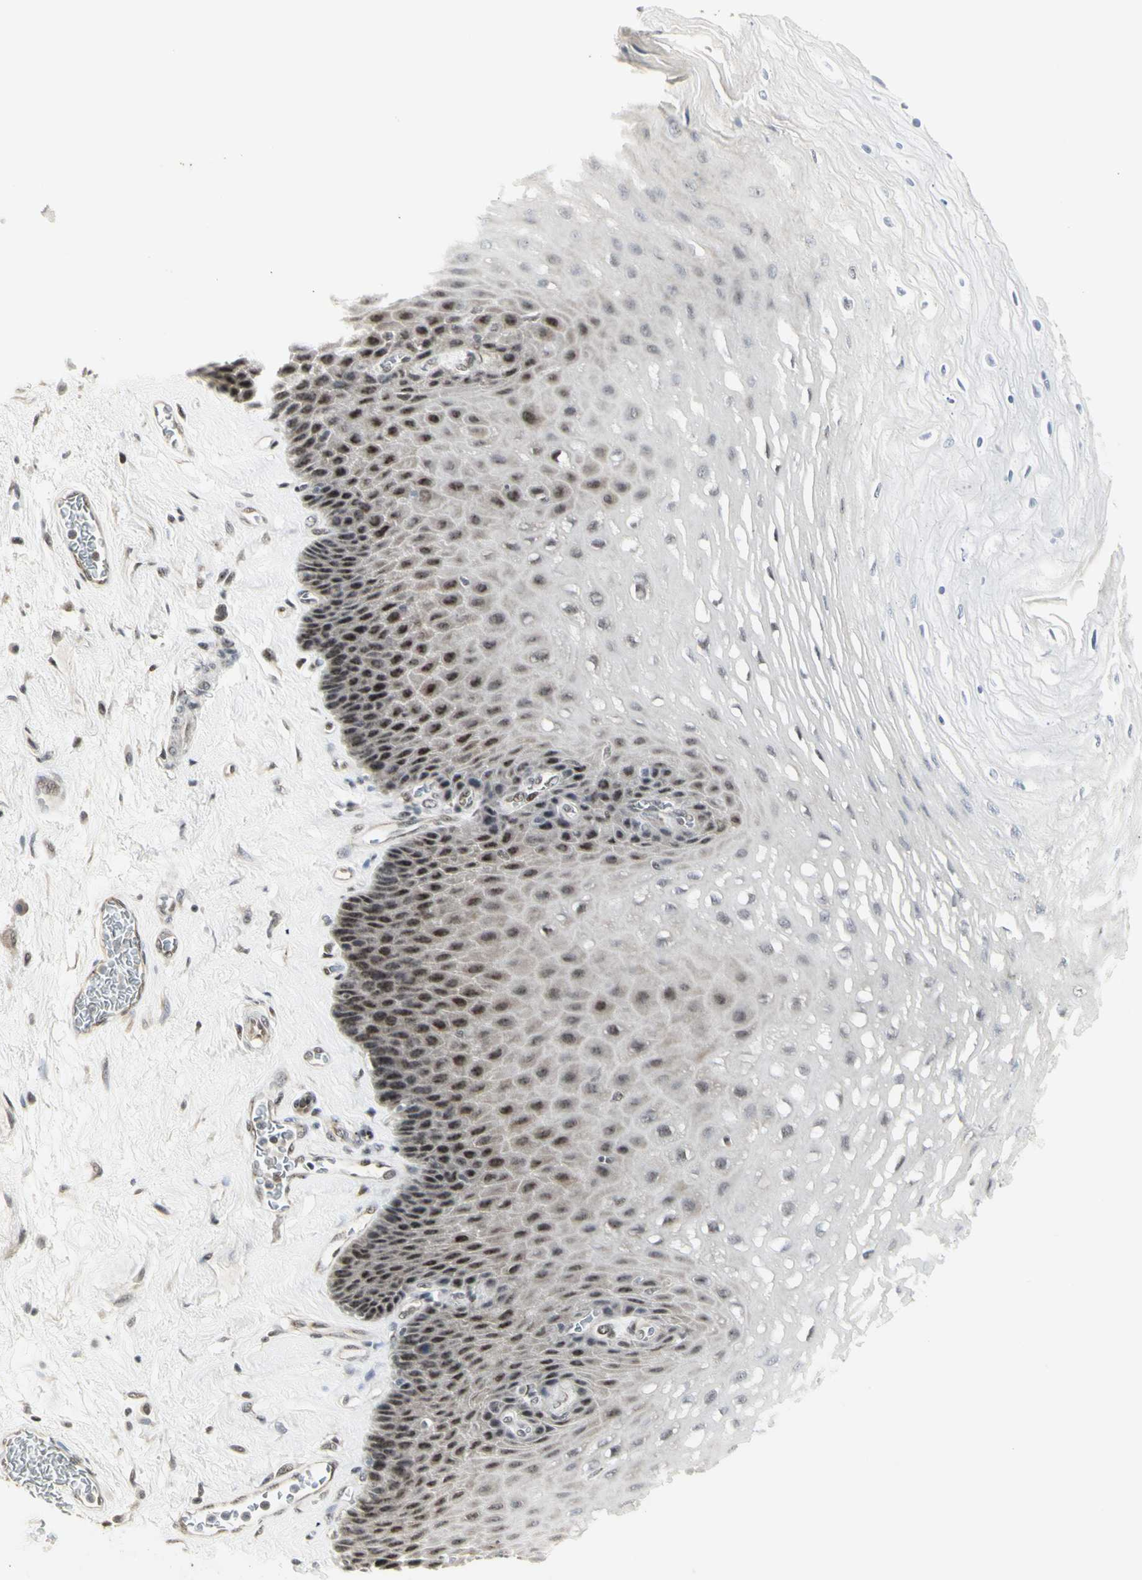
{"staining": {"intensity": "strong", "quantity": "<25%", "location": "nuclear"}, "tissue": "esophagus", "cell_type": "Squamous epithelial cells", "image_type": "normal", "snomed": [{"axis": "morphology", "description": "Normal tissue, NOS"}, {"axis": "topography", "description": "Esophagus"}], "caption": "A medium amount of strong nuclear positivity is seen in approximately <25% of squamous epithelial cells in benign esophagus. (brown staining indicates protein expression, while blue staining denotes nuclei).", "gene": "DHRS7B", "patient": {"sex": "female", "age": 72}}